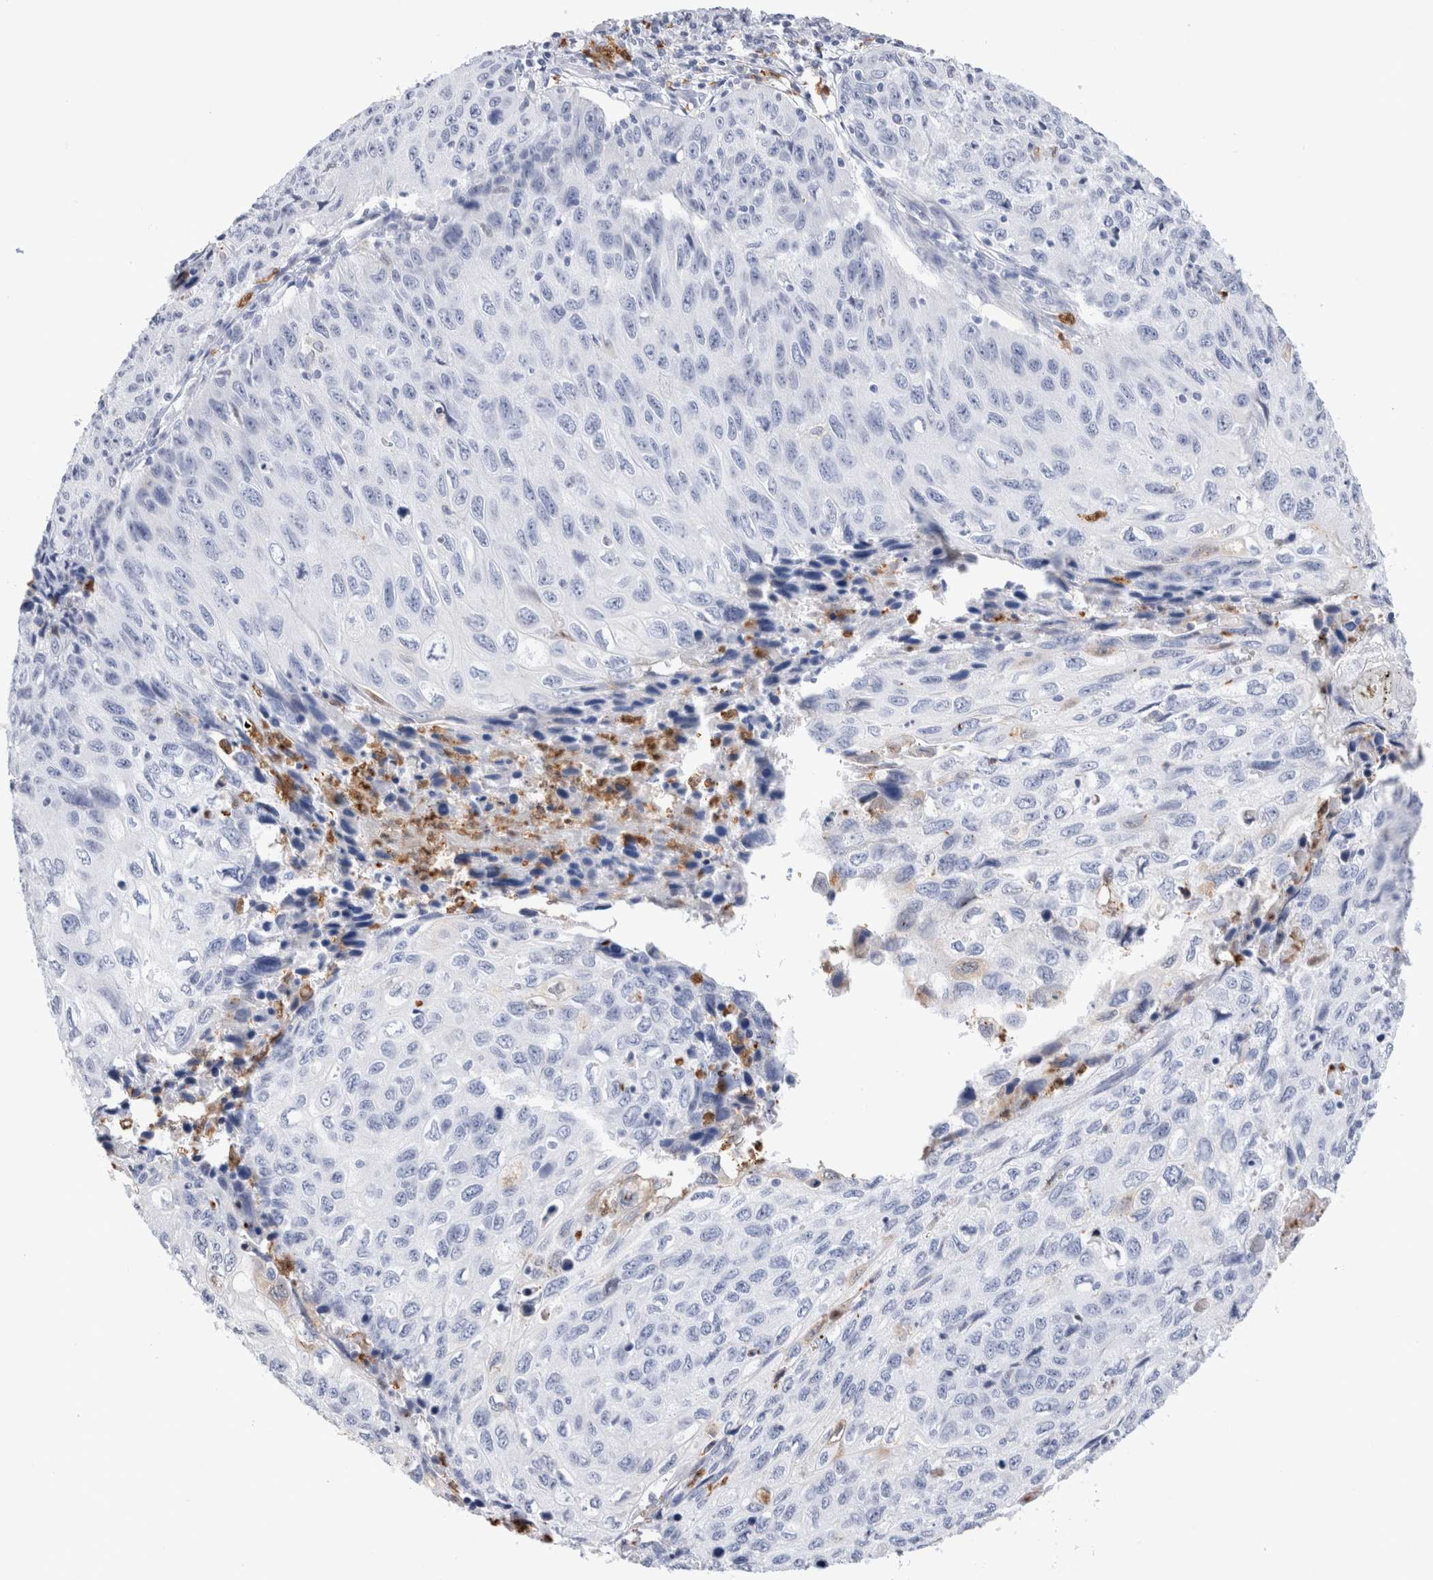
{"staining": {"intensity": "negative", "quantity": "none", "location": "none"}, "tissue": "cervical cancer", "cell_type": "Tumor cells", "image_type": "cancer", "snomed": [{"axis": "morphology", "description": "Squamous cell carcinoma, NOS"}, {"axis": "topography", "description": "Cervix"}], "caption": "A micrograph of human cervical squamous cell carcinoma is negative for staining in tumor cells.", "gene": "SLC10A5", "patient": {"sex": "female", "age": 53}}